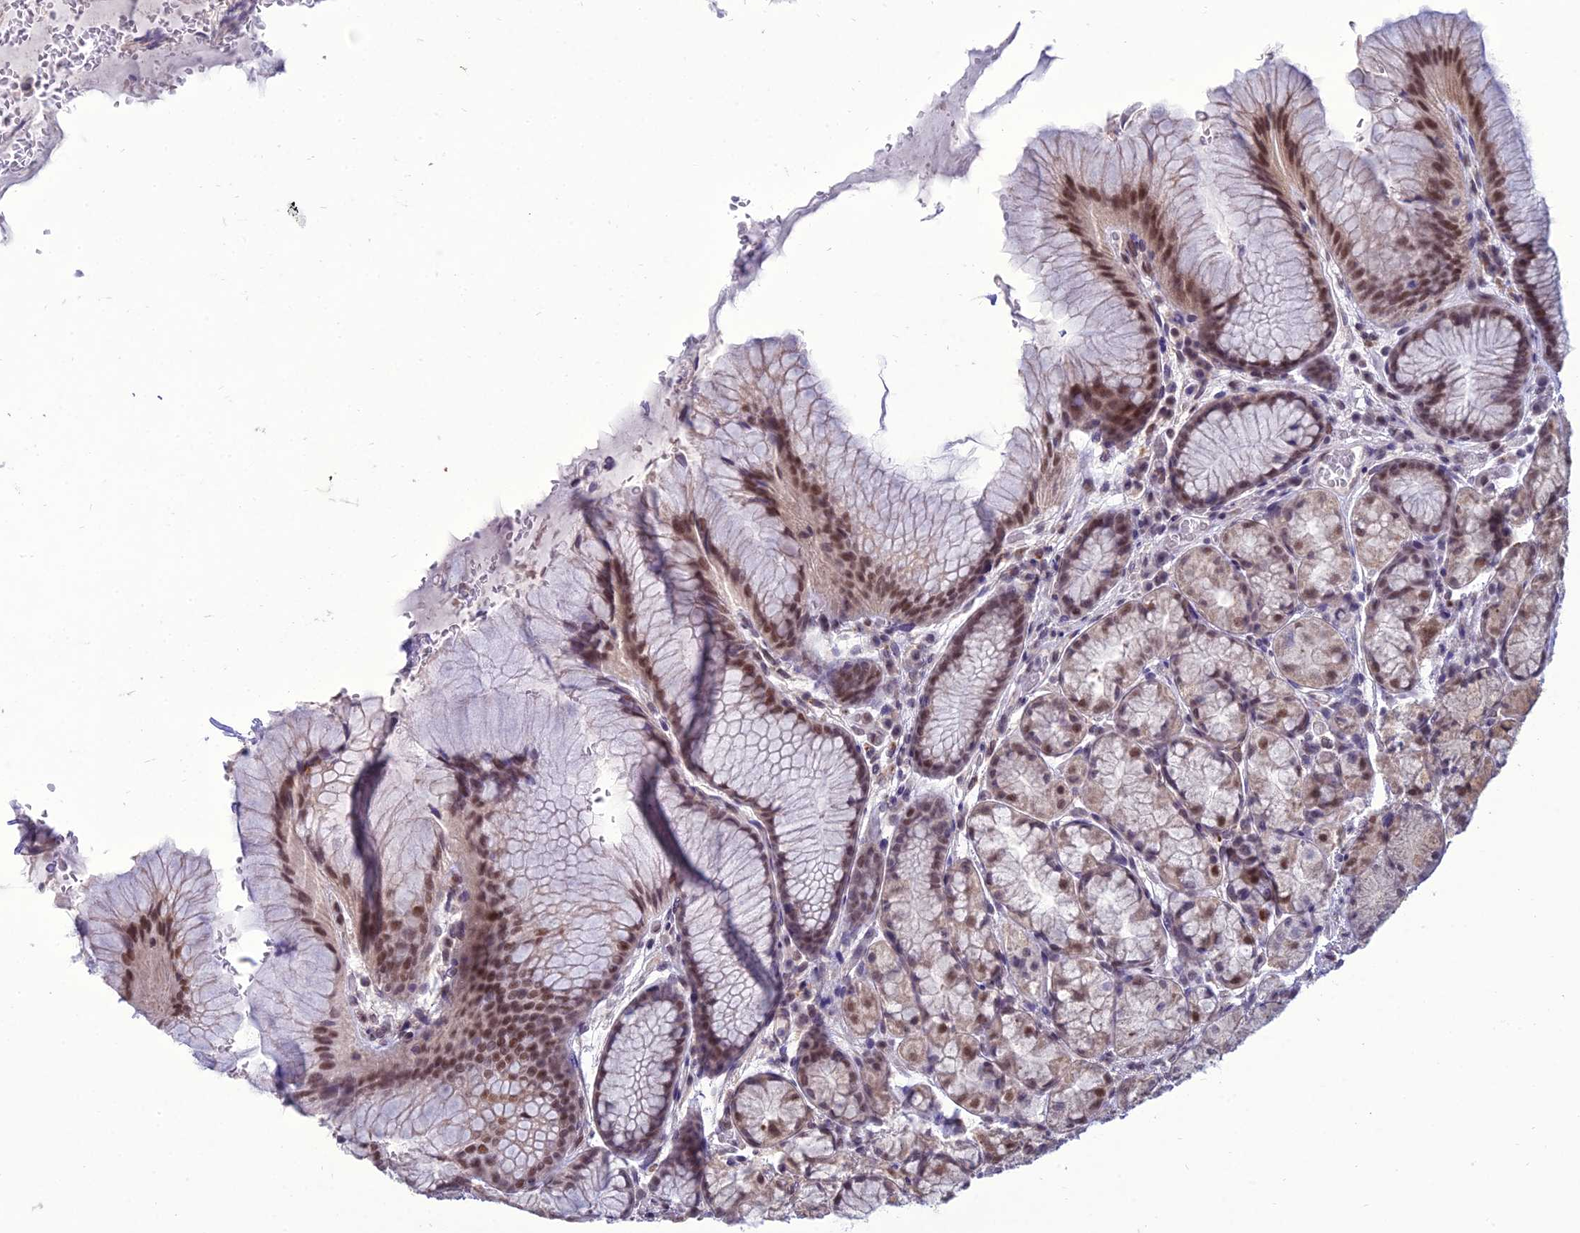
{"staining": {"intensity": "moderate", "quantity": "25%-75%", "location": "nuclear"}, "tissue": "stomach", "cell_type": "Glandular cells", "image_type": "normal", "snomed": [{"axis": "morphology", "description": "Normal tissue, NOS"}, {"axis": "topography", "description": "Stomach"}], "caption": "Protein staining demonstrates moderate nuclear expression in approximately 25%-75% of glandular cells in benign stomach.", "gene": "RANBP3", "patient": {"sex": "male", "age": 63}}